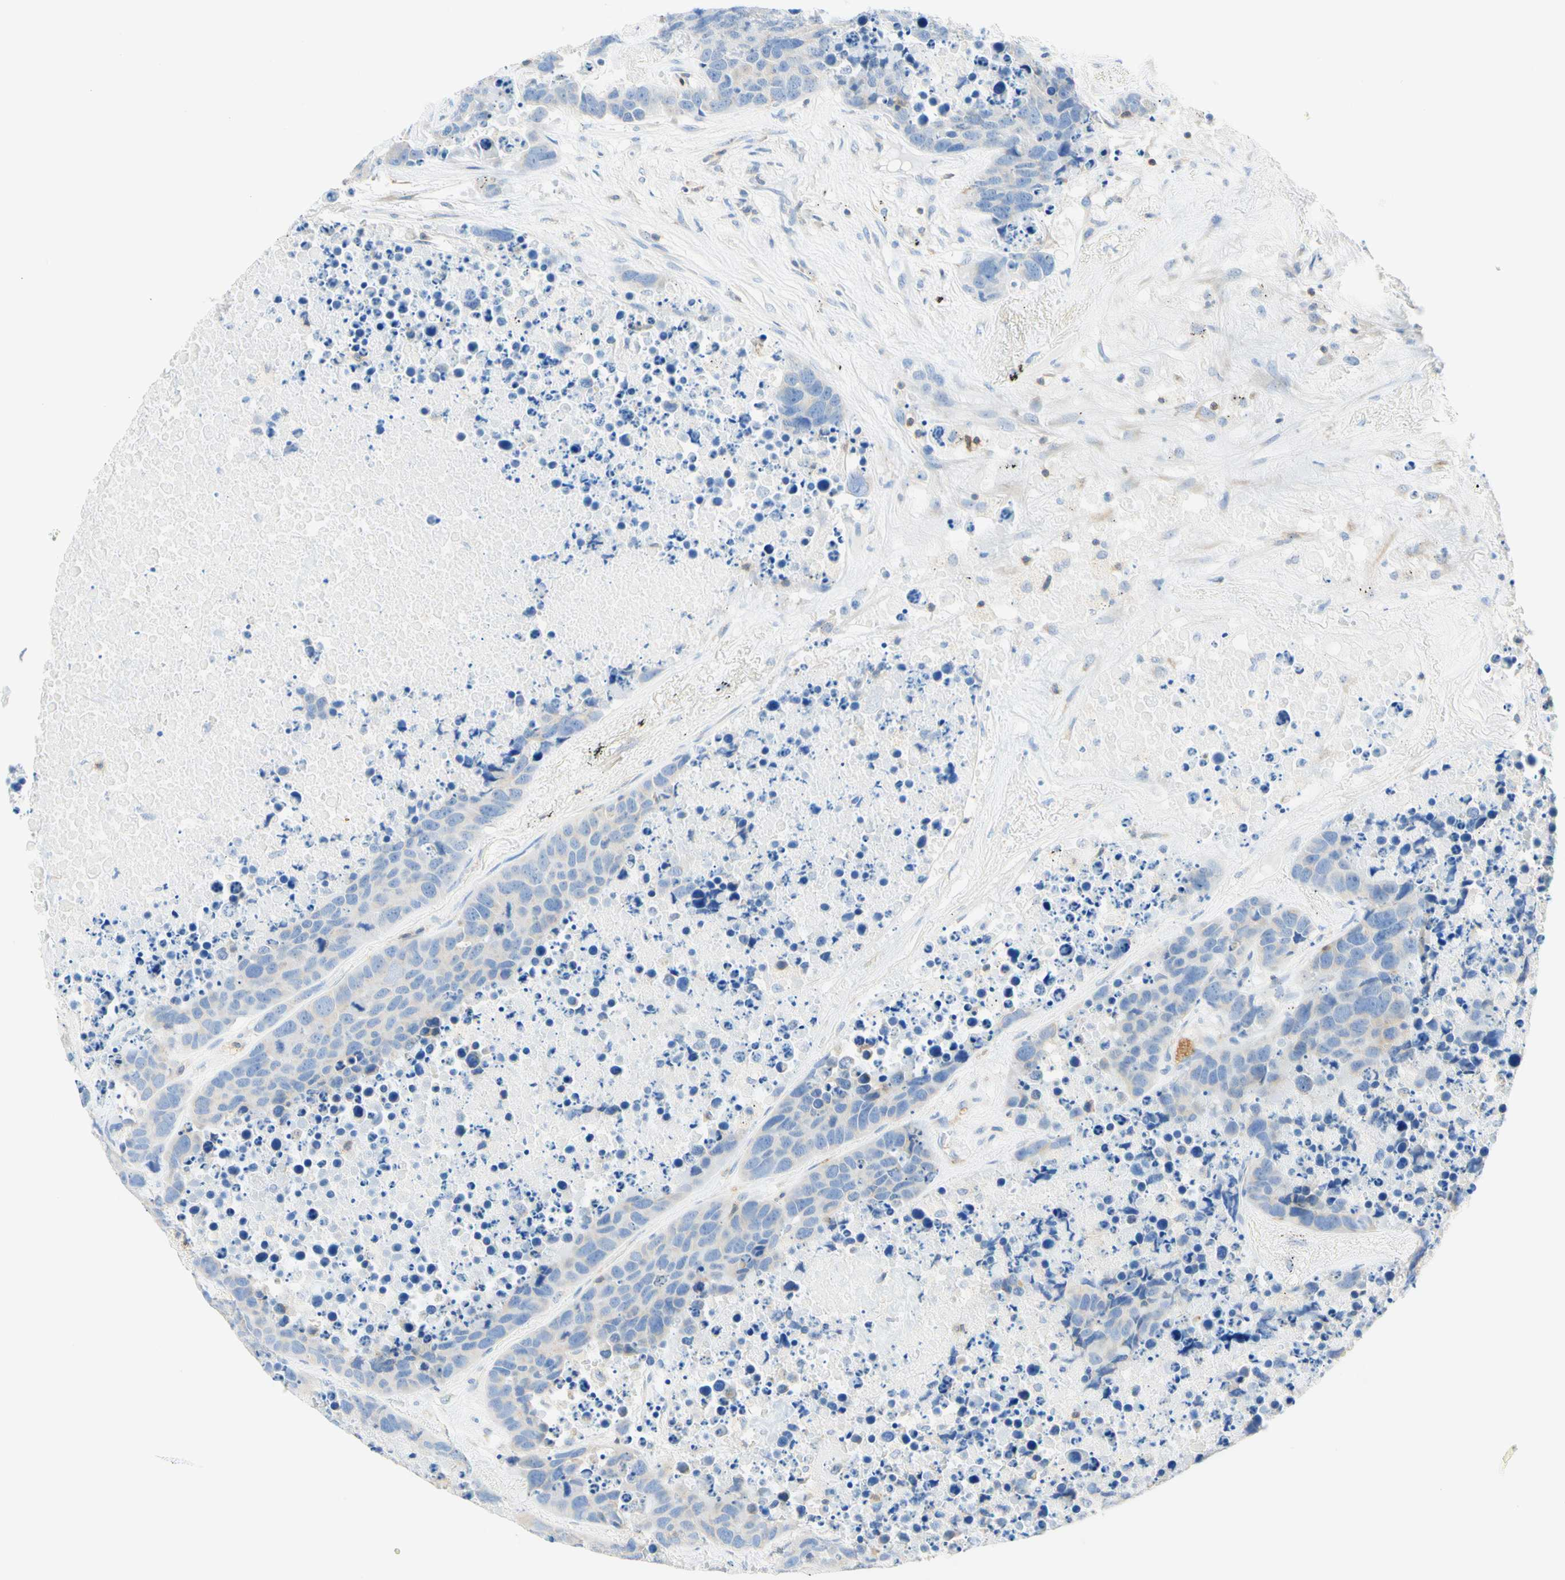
{"staining": {"intensity": "negative", "quantity": "none", "location": "none"}, "tissue": "carcinoid", "cell_type": "Tumor cells", "image_type": "cancer", "snomed": [{"axis": "morphology", "description": "Carcinoid, malignant, NOS"}, {"axis": "topography", "description": "Lung"}], "caption": "Tumor cells are negative for brown protein staining in malignant carcinoid.", "gene": "LAT", "patient": {"sex": "male", "age": 60}}